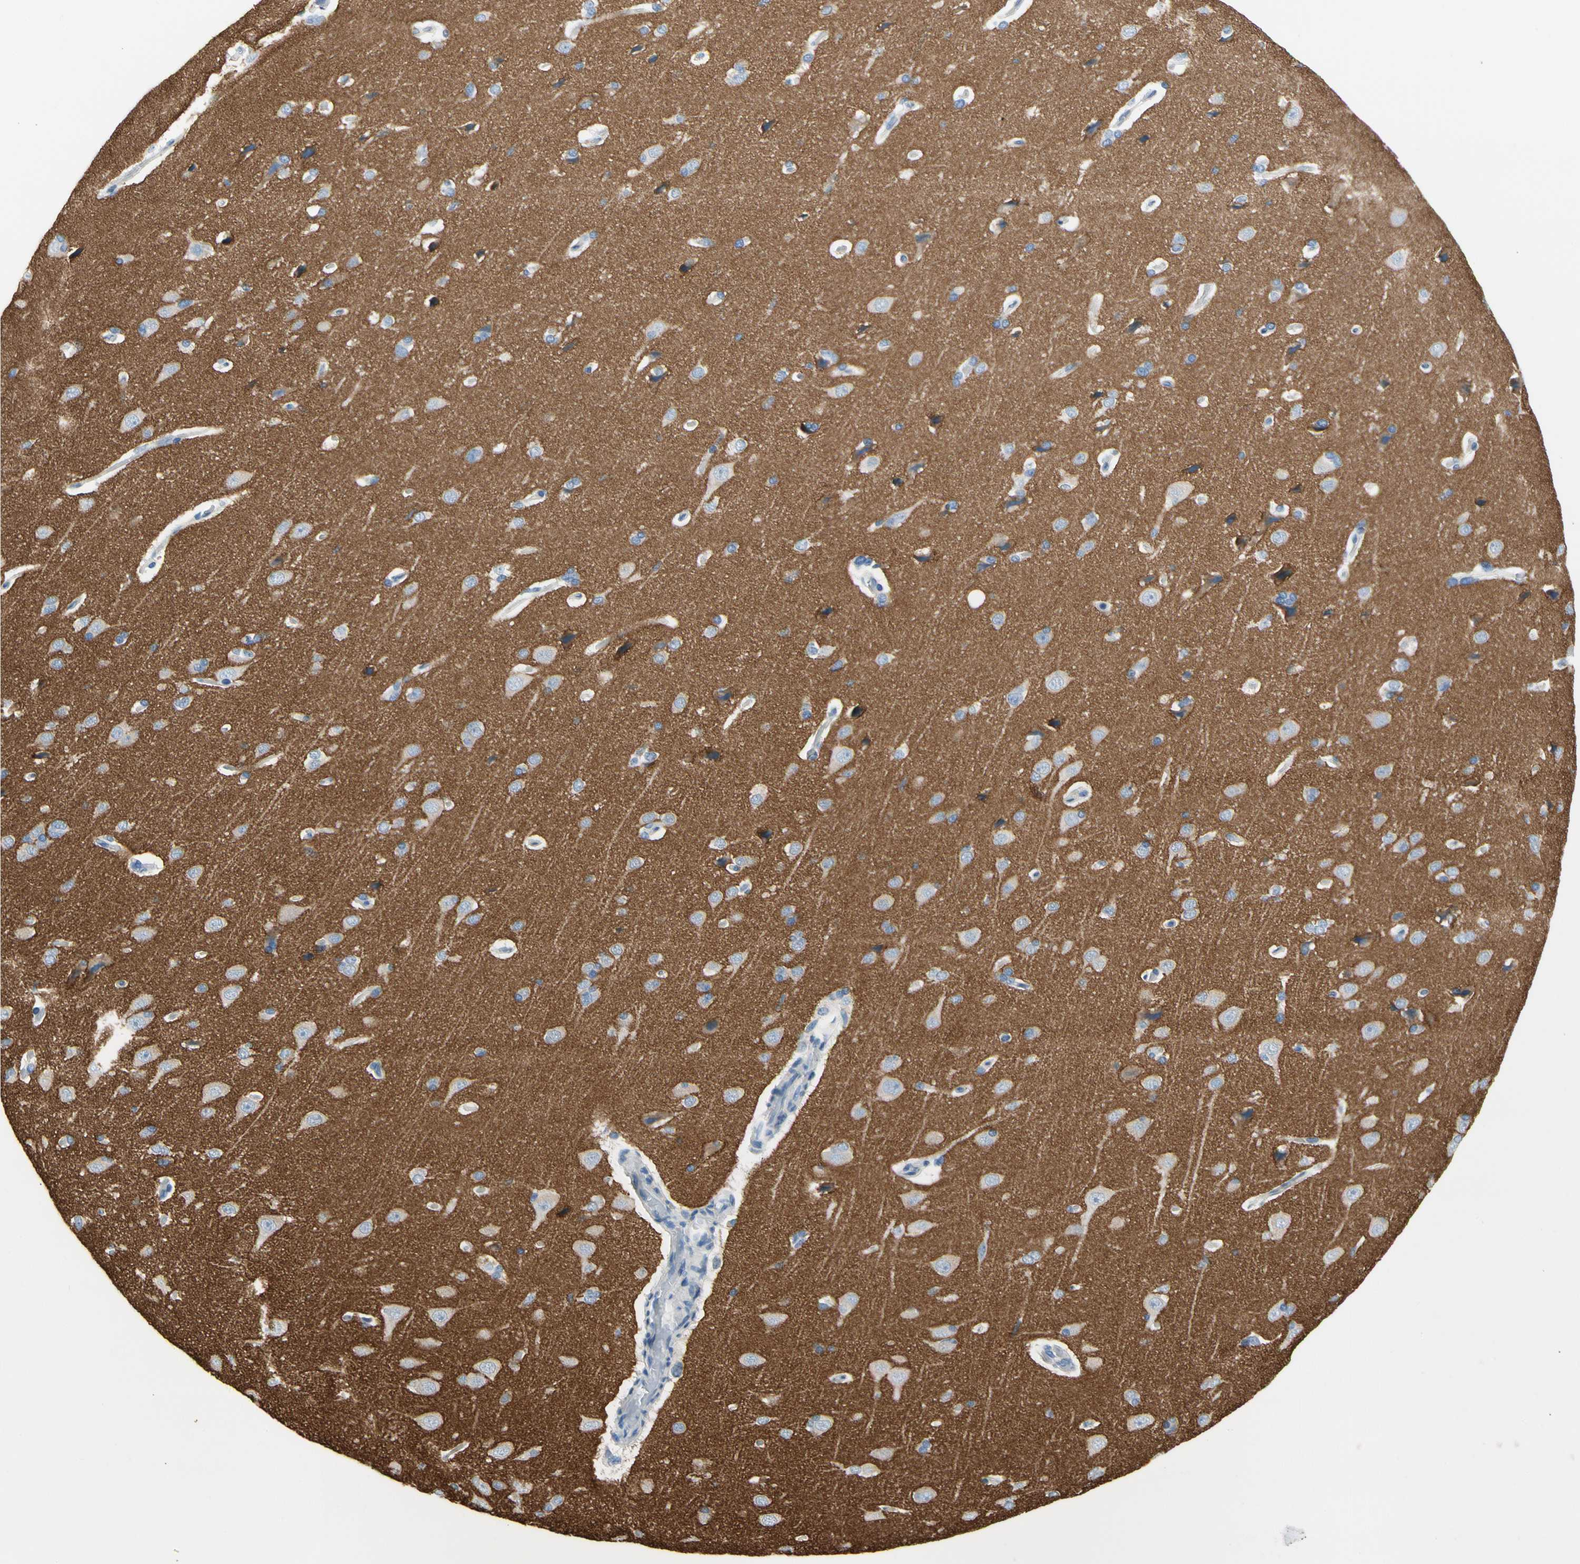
{"staining": {"intensity": "negative", "quantity": "none", "location": "none"}, "tissue": "cerebral cortex", "cell_type": "Endothelial cells", "image_type": "normal", "snomed": [{"axis": "morphology", "description": "Normal tissue, NOS"}, {"axis": "topography", "description": "Cerebral cortex"}], "caption": "Protein analysis of normal cerebral cortex shows no significant staining in endothelial cells. (Brightfield microscopy of DAB (3,3'-diaminobenzidine) immunohistochemistry at high magnification).", "gene": "STXBP1", "patient": {"sex": "male", "age": 62}}